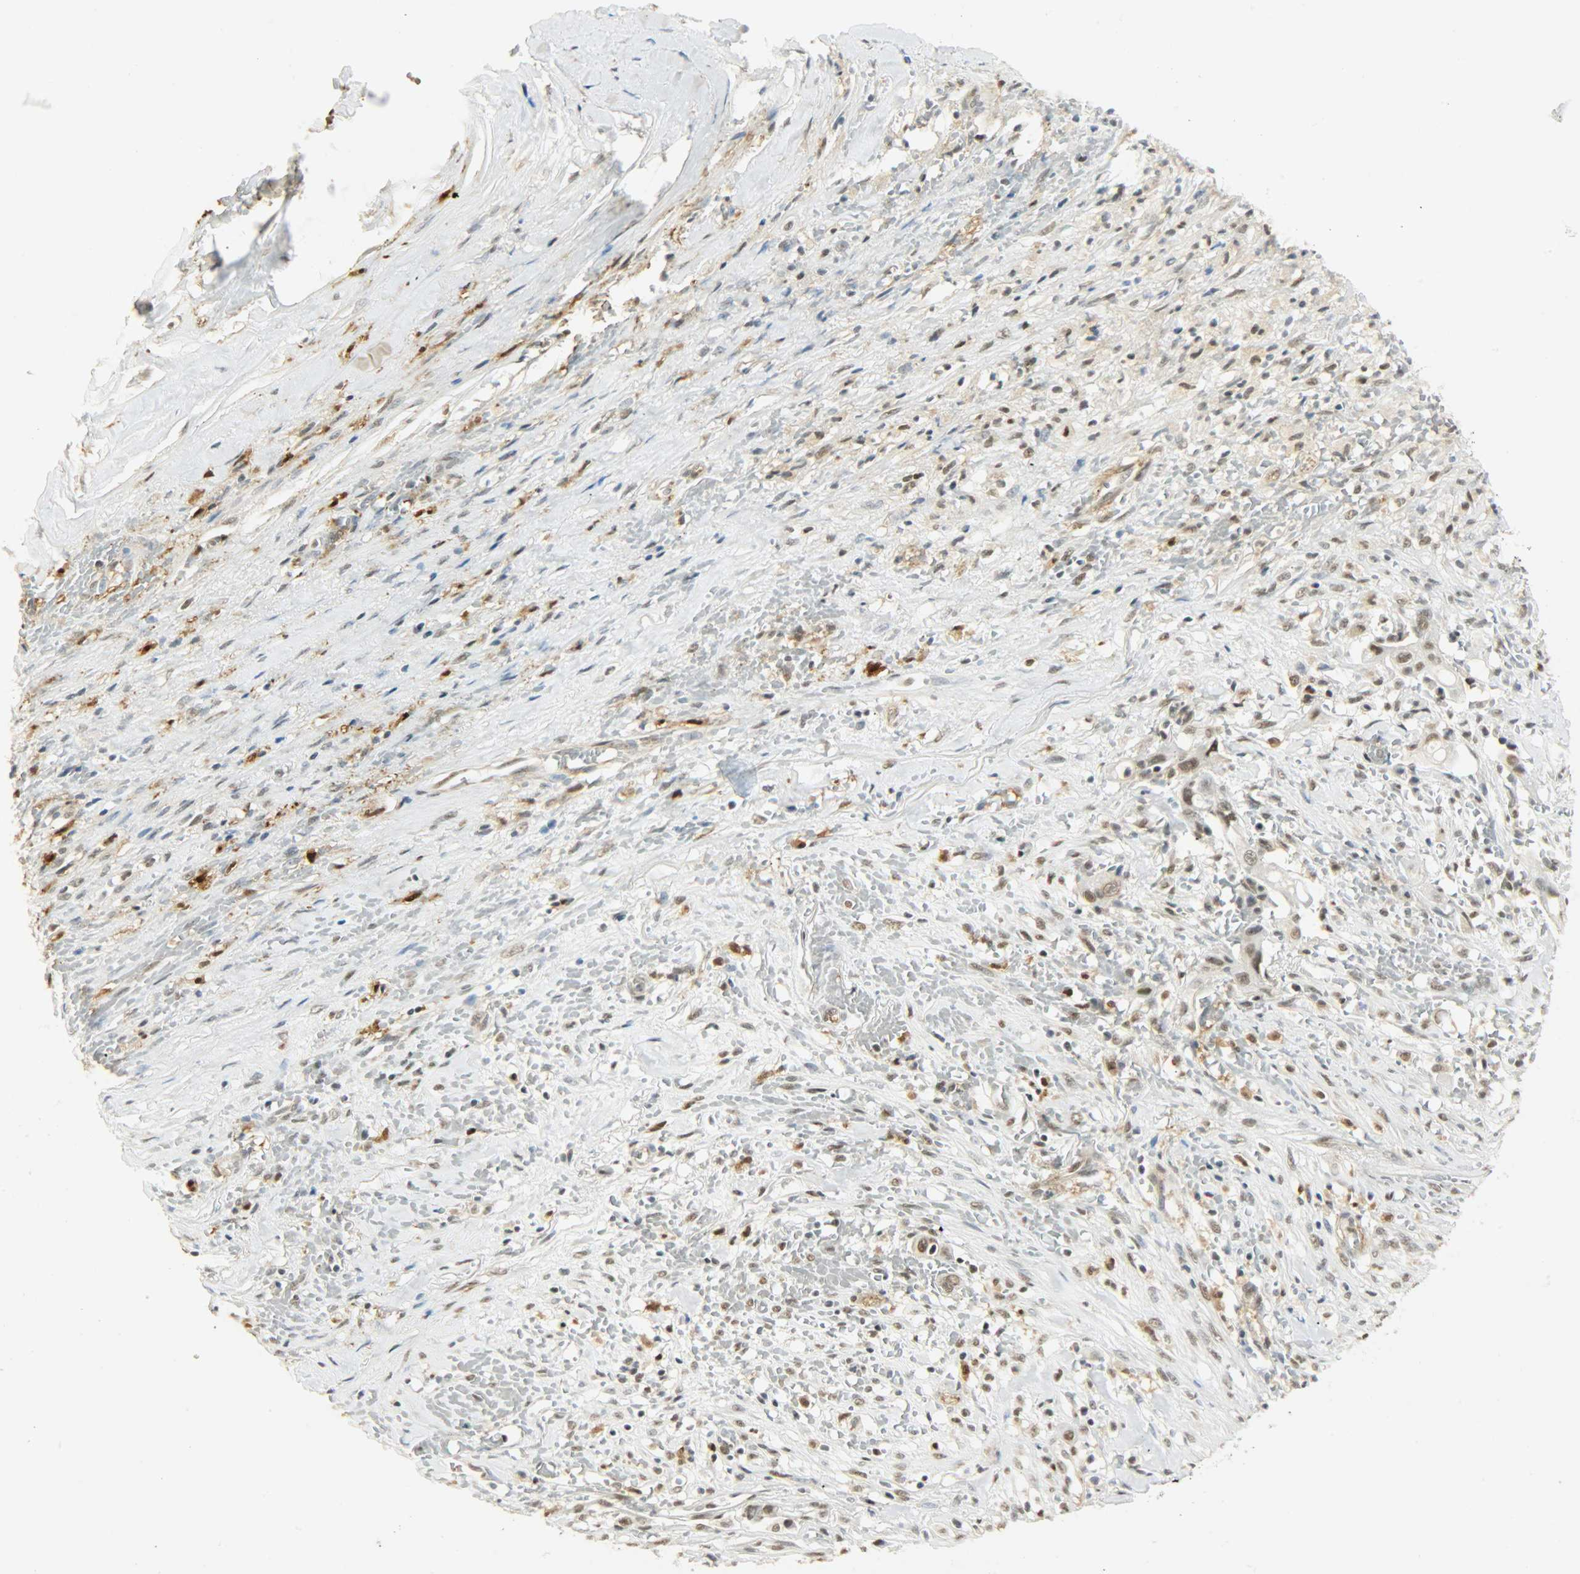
{"staining": {"intensity": "weak", "quantity": ">75%", "location": "nuclear"}, "tissue": "liver cancer", "cell_type": "Tumor cells", "image_type": "cancer", "snomed": [{"axis": "morphology", "description": "Cholangiocarcinoma"}, {"axis": "topography", "description": "Liver"}], "caption": "Protein expression by immunohistochemistry displays weak nuclear expression in approximately >75% of tumor cells in cholangiocarcinoma (liver).", "gene": "NGFR", "patient": {"sex": "female", "age": 70}}